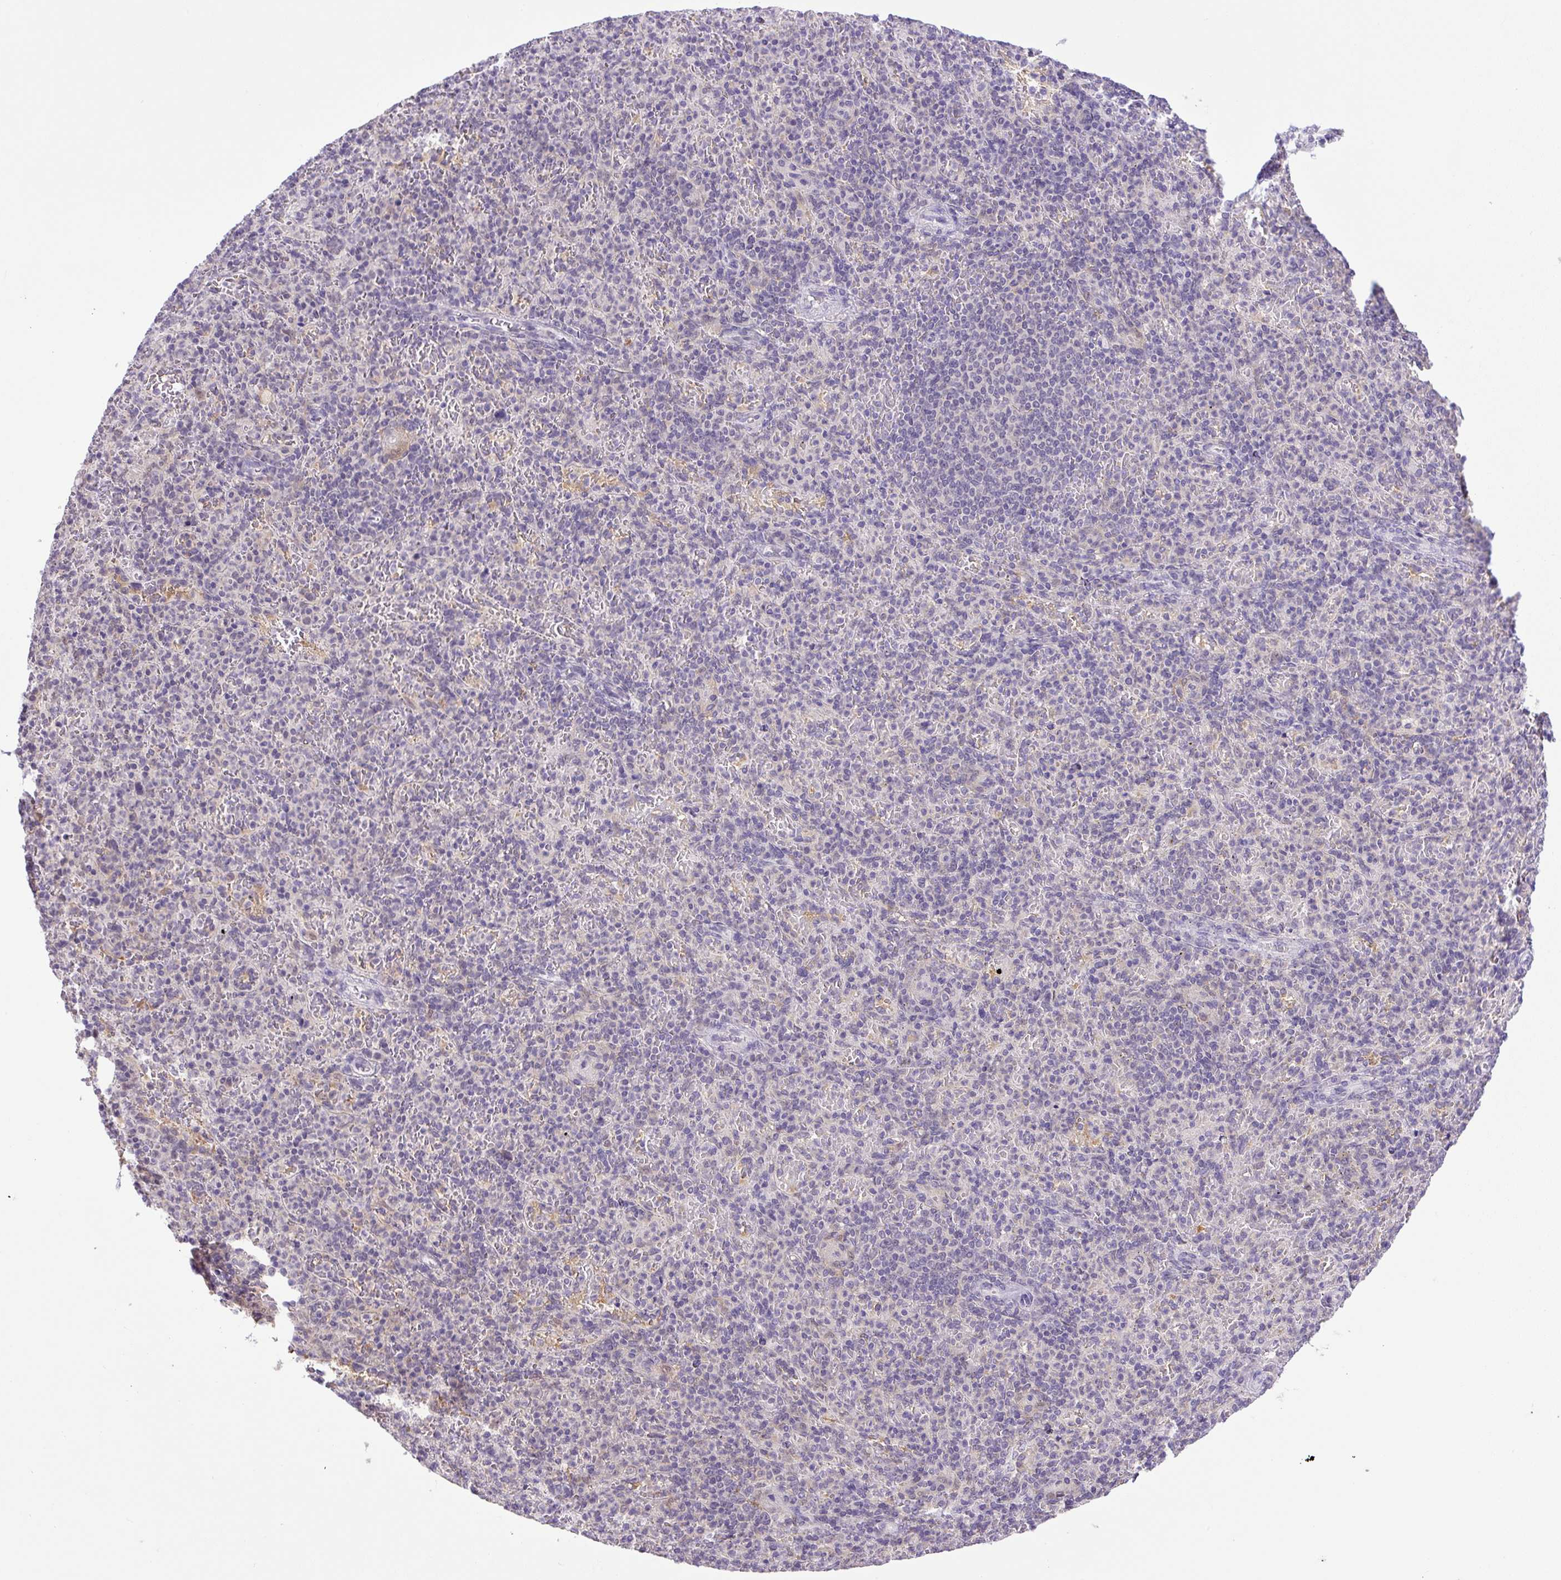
{"staining": {"intensity": "weak", "quantity": "<25%", "location": "nuclear"}, "tissue": "spleen", "cell_type": "Cells in red pulp", "image_type": "normal", "snomed": [{"axis": "morphology", "description": "Normal tissue, NOS"}, {"axis": "topography", "description": "Spleen"}], "caption": "Immunohistochemistry histopathology image of normal human spleen stained for a protein (brown), which demonstrates no positivity in cells in red pulp. (DAB immunohistochemistry with hematoxylin counter stain).", "gene": "SGTA", "patient": {"sex": "female", "age": 74}}